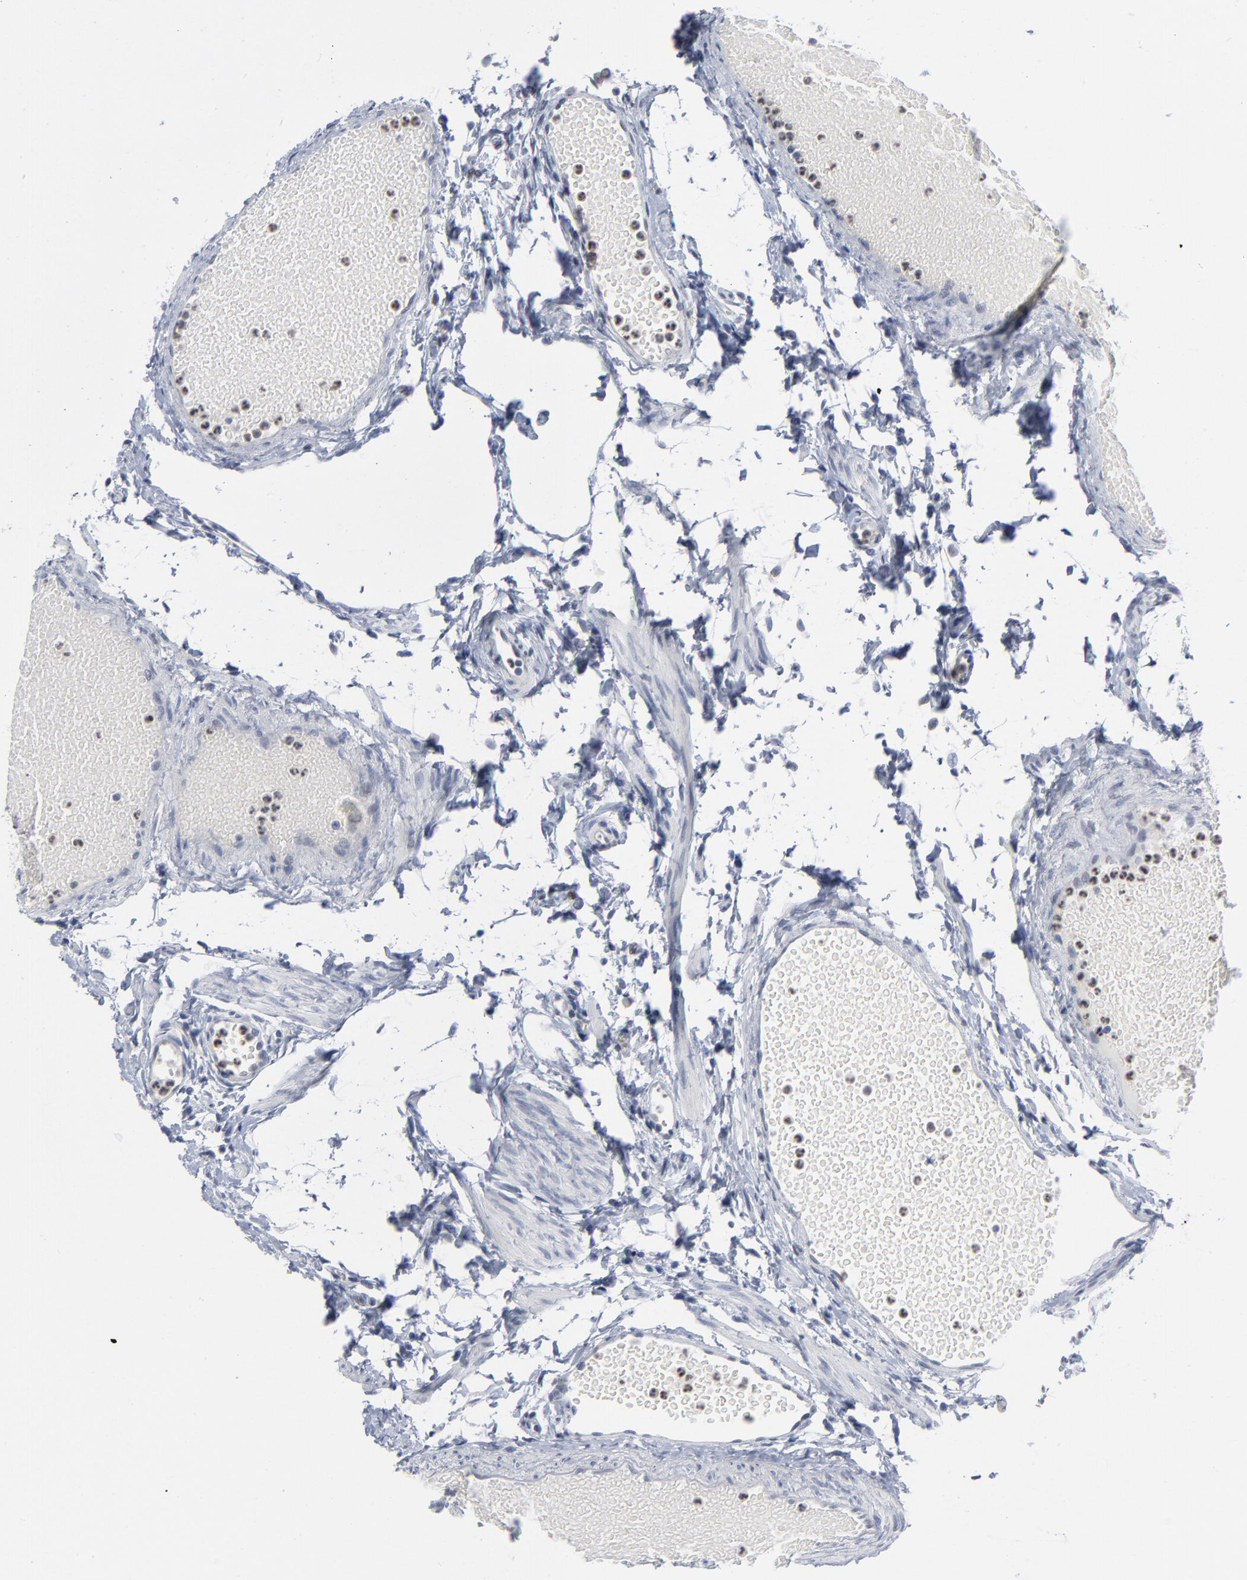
{"staining": {"intensity": "negative", "quantity": "none", "location": "none"}, "tissue": "fallopian tube", "cell_type": "Glandular cells", "image_type": "normal", "snomed": [{"axis": "morphology", "description": "Normal tissue, NOS"}, {"axis": "morphology", "description": "Dermoid, NOS"}, {"axis": "topography", "description": "Fallopian tube"}], "caption": "Glandular cells show no significant expression in benign fallopian tube.", "gene": "FOXN2", "patient": {"sex": "female", "age": 33}}